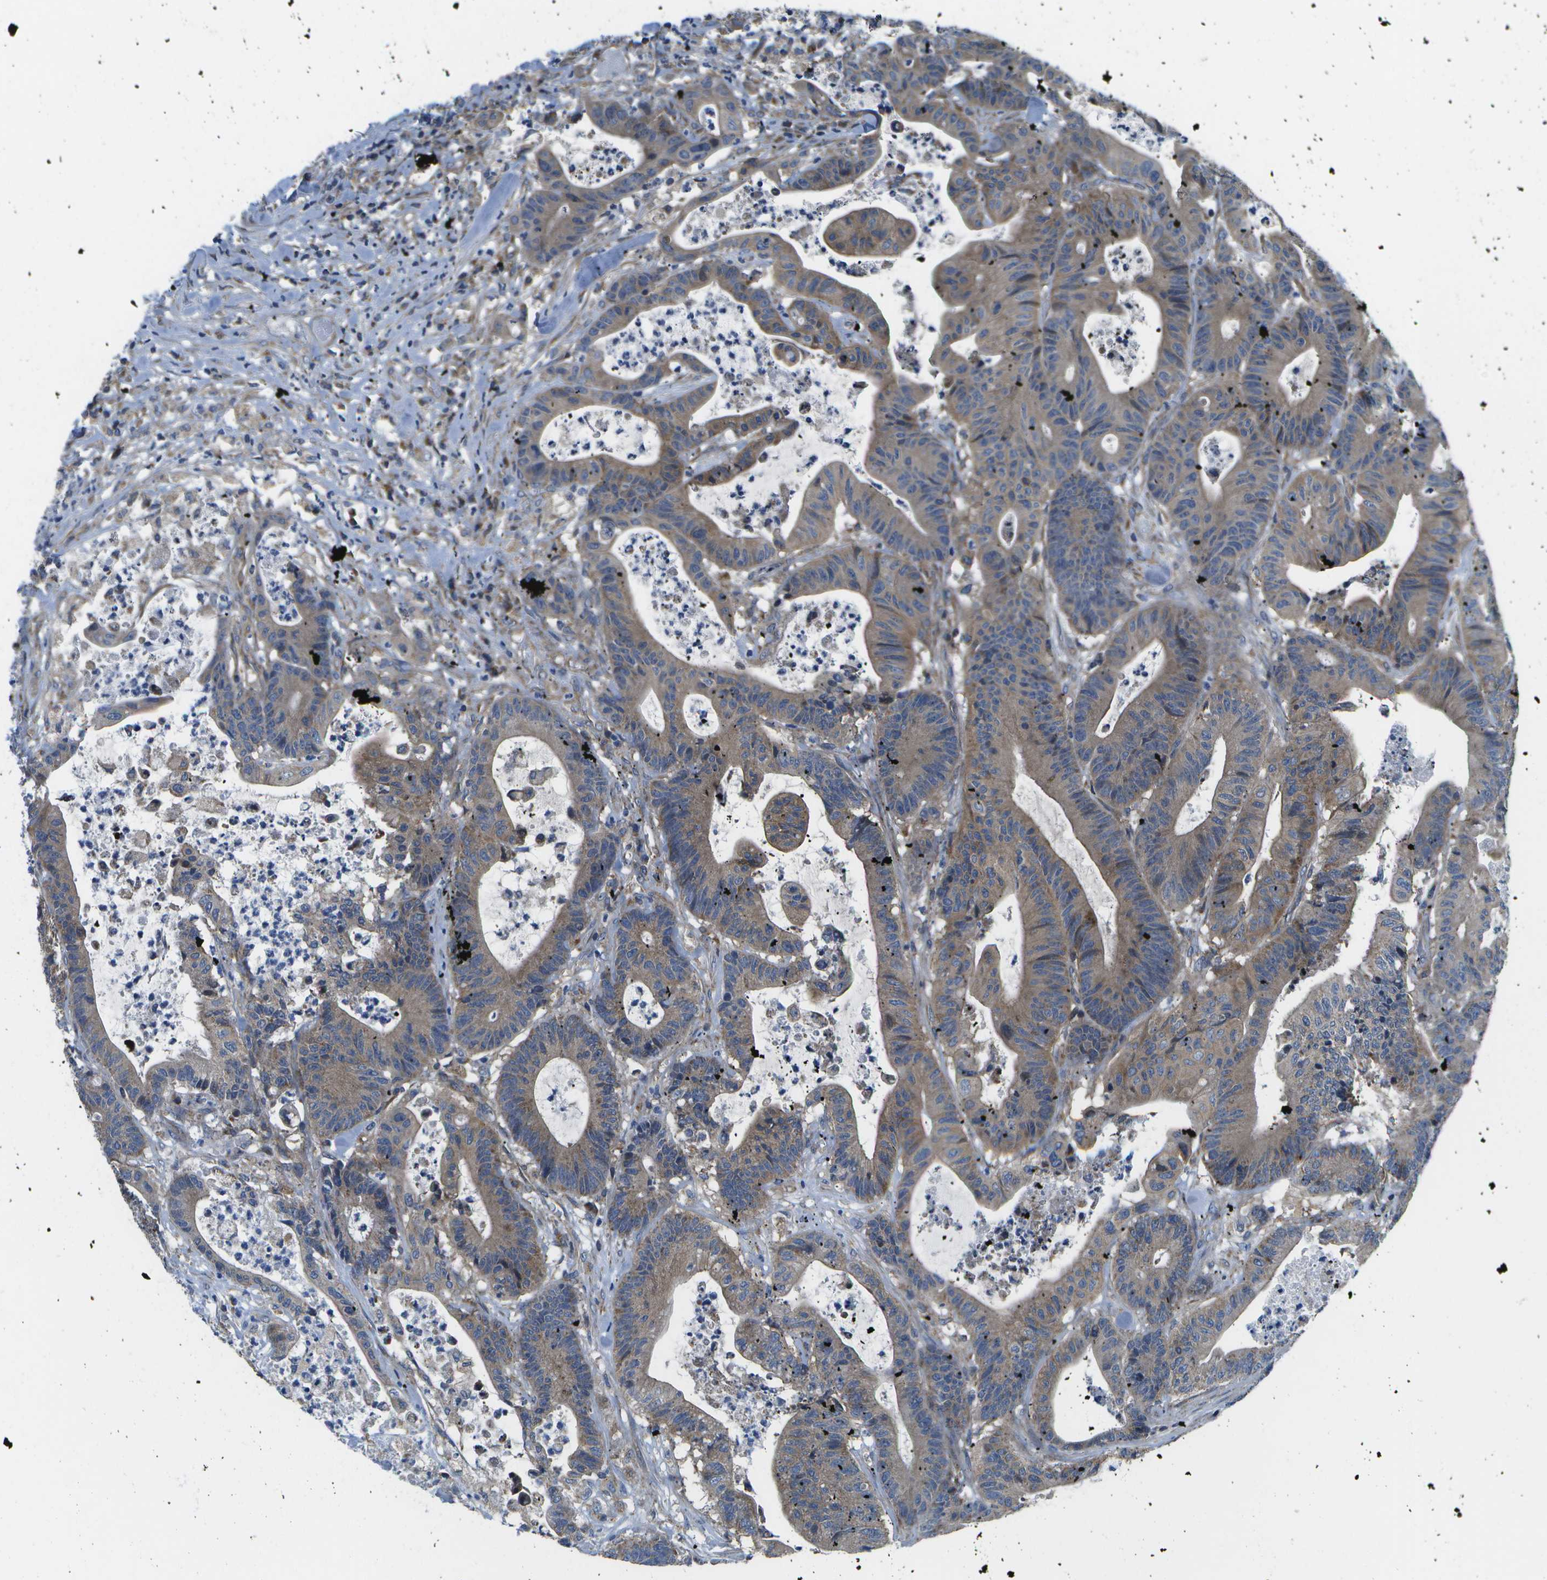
{"staining": {"intensity": "weak", "quantity": ">75%", "location": "cytoplasmic/membranous"}, "tissue": "colorectal cancer", "cell_type": "Tumor cells", "image_type": "cancer", "snomed": [{"axis": "morphology", "description": "Adenocarcinoma, NOS"}, {"axis": "topography", "description": "Colon"}], "caption": "Immunohistochemical staining of adenocarcinoma (colorectal) exhibits low levels of weak cytoplasmic/membranous protein expression in about >75% of tumor cells.", "gene": "MVK", "patient": {"sex": "female", "age": 84}}